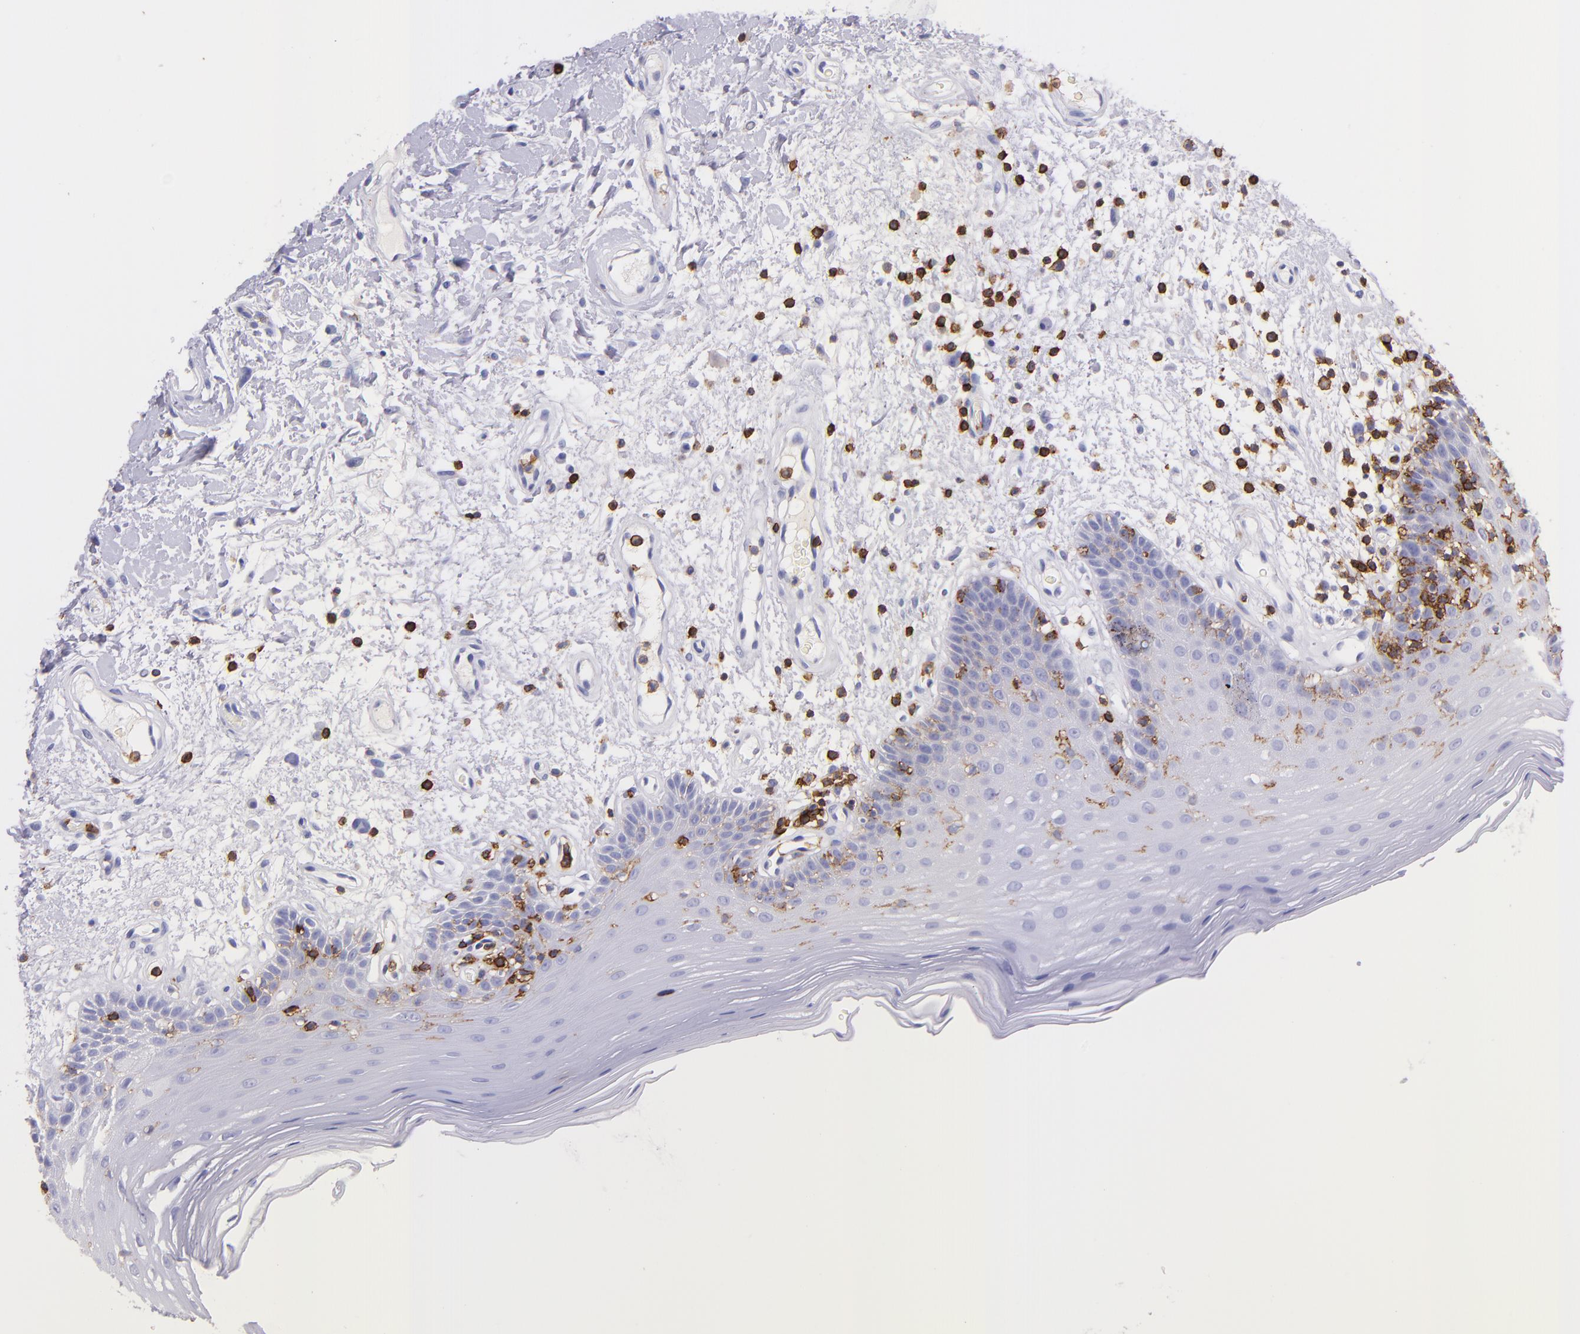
{"staining": {"intensity": "negative", "quantity": "none", "location": "none"}, "tissue": "oral mucosa", "cell_type": "Squamous epithelial cells", "image_type": "normal", "snomed": [{"axis": "morphology", "description": "Normal tissue, NOS"}, {"axis": "morphology", "description": "Squamous cell carcinoma, NOS"}, {"axis": "topography", "description": "Skeletal muscle"}, {"axis": "topography", "description": "Oral tissue"}, {"axis": "topography", "description": "Head-Neck"}], "caption": "This is an immunohistochemistry (IHC) photomicrograph of normal human oral mucosa. There is no positivity in squamous epithelial cells.", "gene": "SPN", "patient": {"sex": "male", "age": 71}}